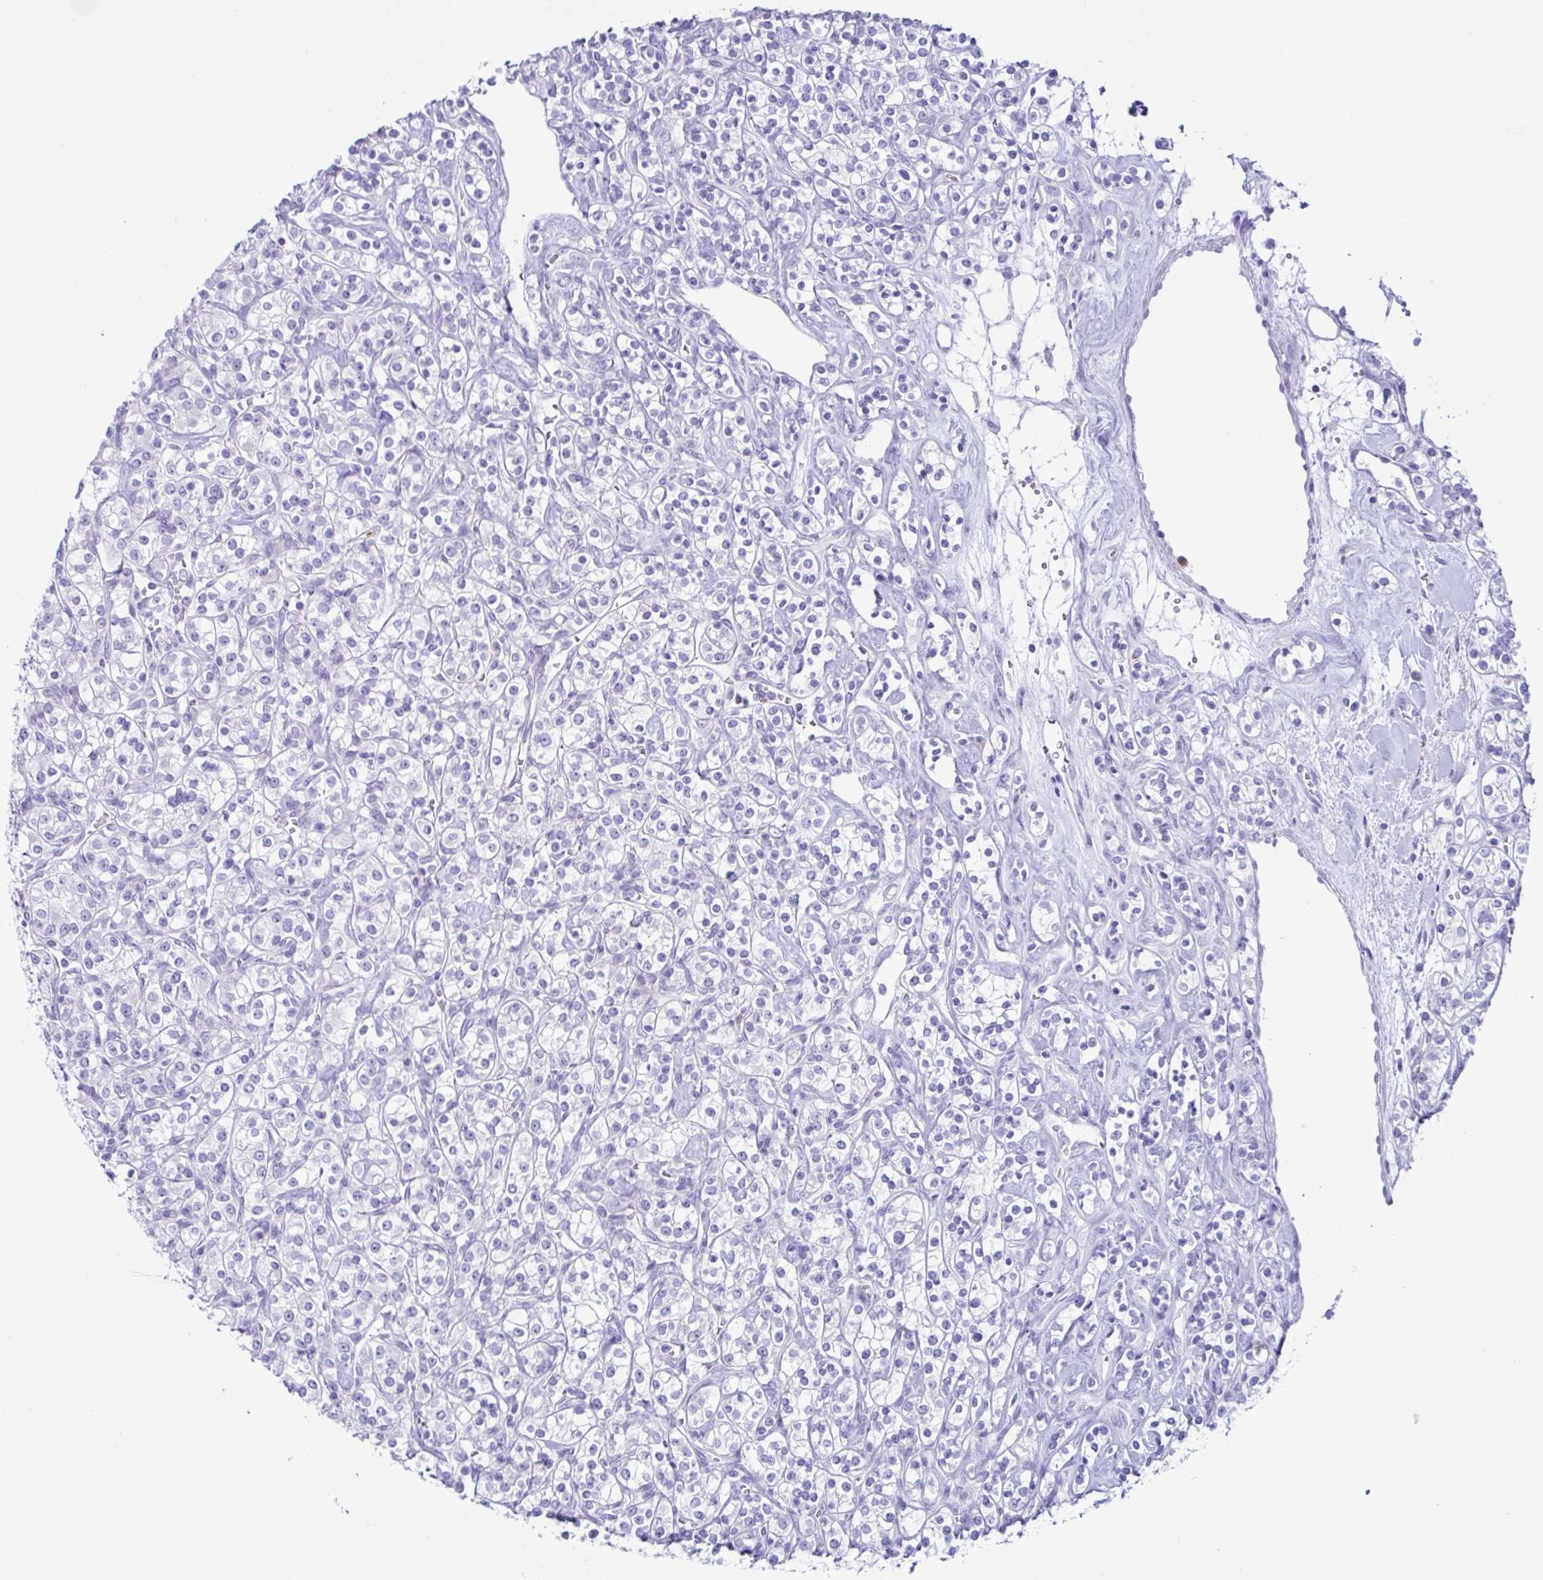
{"staining": {"intensity": "negative", "quantity": "none", "location": "none"}, "tissue": "renal cancer", "cell_type": "Tumor cells", "image_type": "cancer", "snomed": [{"axis": "morphology", "description": "Adenocarcinoma, NOS"}, {"axis": "topography", "description": "Kidney"}], "caption": "Immunohistochemistry of renal cancer (adenocarcinoma) reveals no positivity in tumor cells.", "gene": "AZU1", "patient": {"sex": "male", "age": 77}}